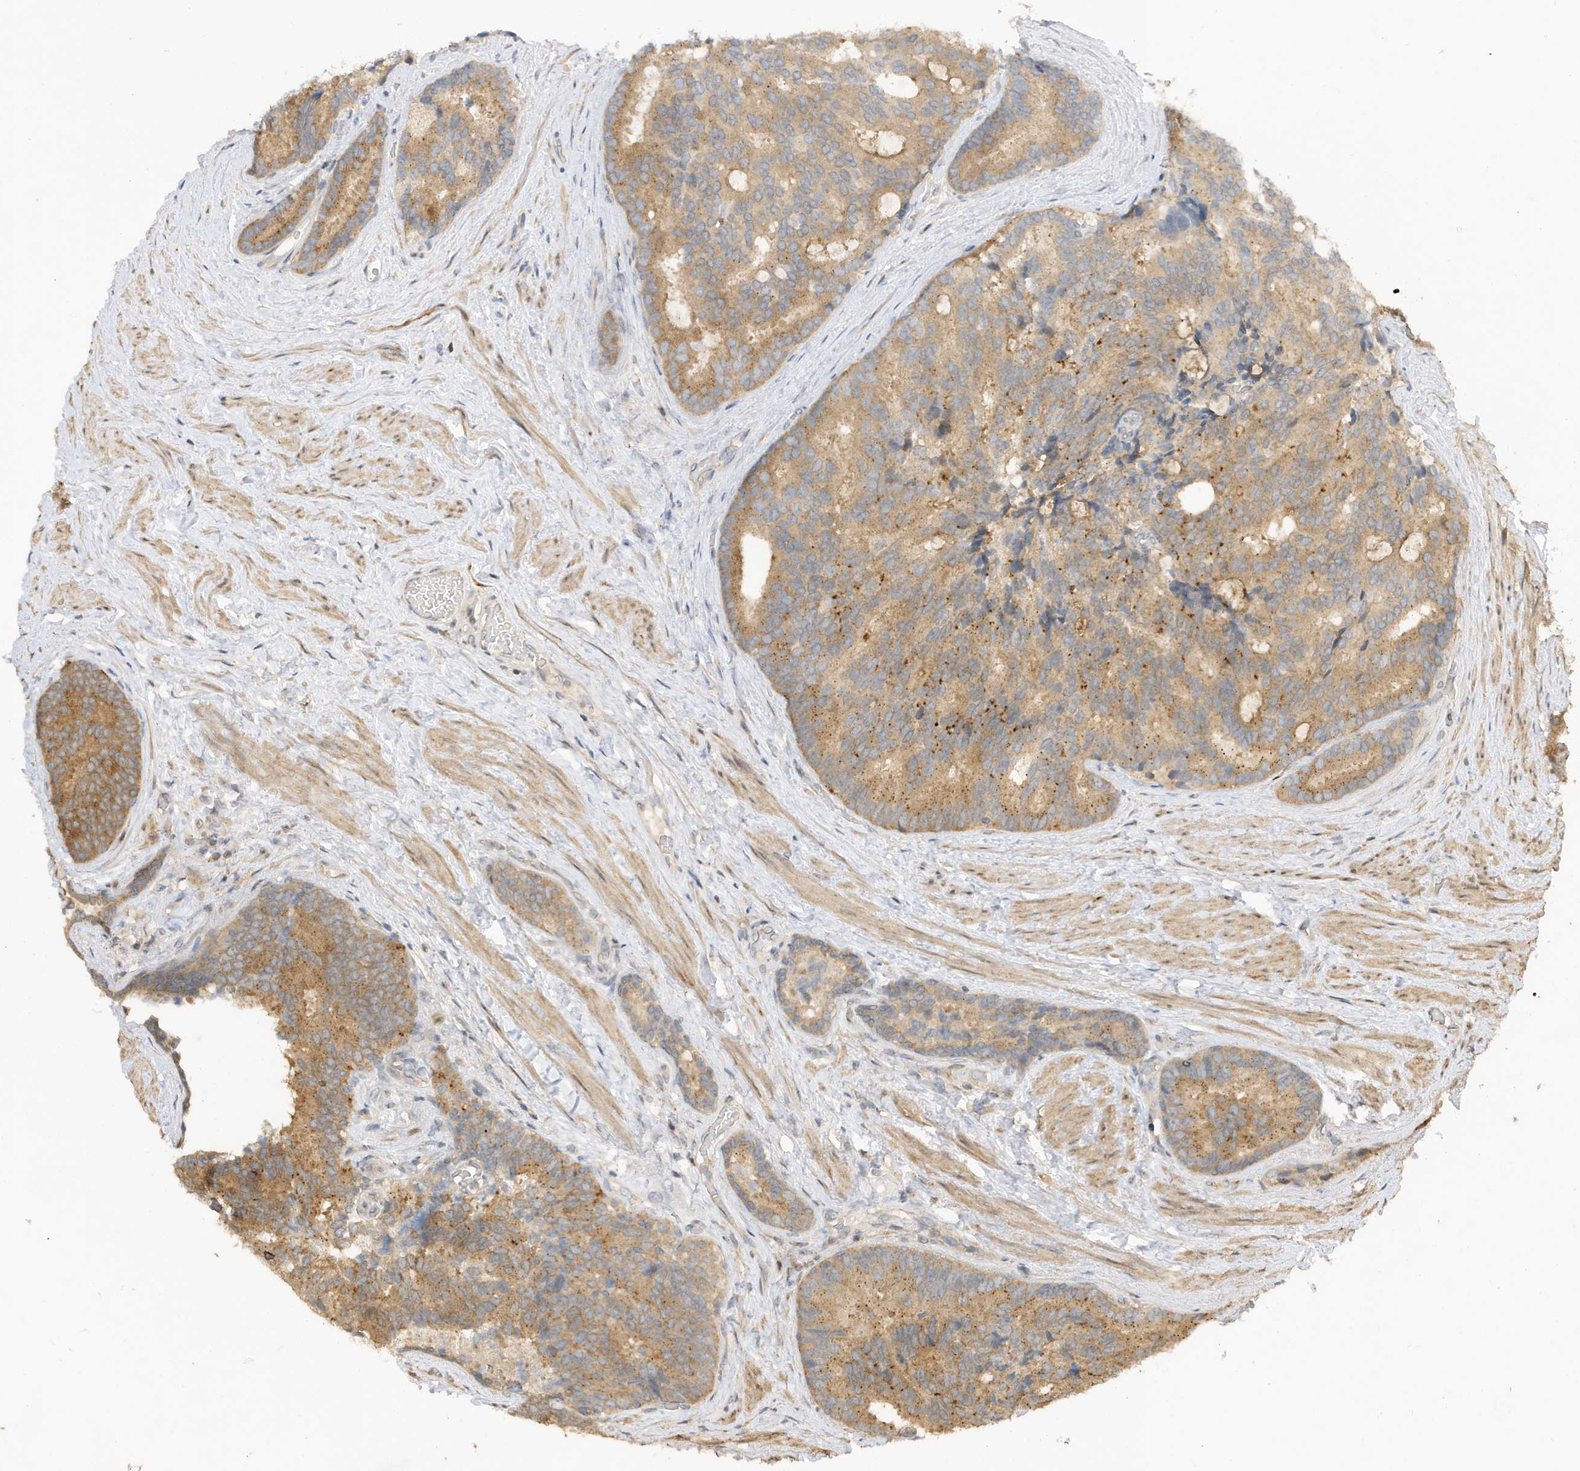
{"staining": {"intensity": "moderate", "quantity": ">75%", "location": "cytoplasmic/membranous"}, "tissue": "prostate cancer", "cell_type": "Tumor cells", "image_type": "cancer", "snomed": [{"axis": "morphology", "description": "Adenocarcinoma, Low grade"}, {"axis": "topography", "description": "Prostate"}], "caption": "An immunohistochemistry (IHC) histopathology image of tumor tissue is shown. Protein staining in brown labels moderate cytoplasmic/membranous positivity in prostate cancer (adenocarcinoma (low-grade)) within tumor cells.", "gene": "TAB3", "patient": {"sex": "male", "age": 71}}